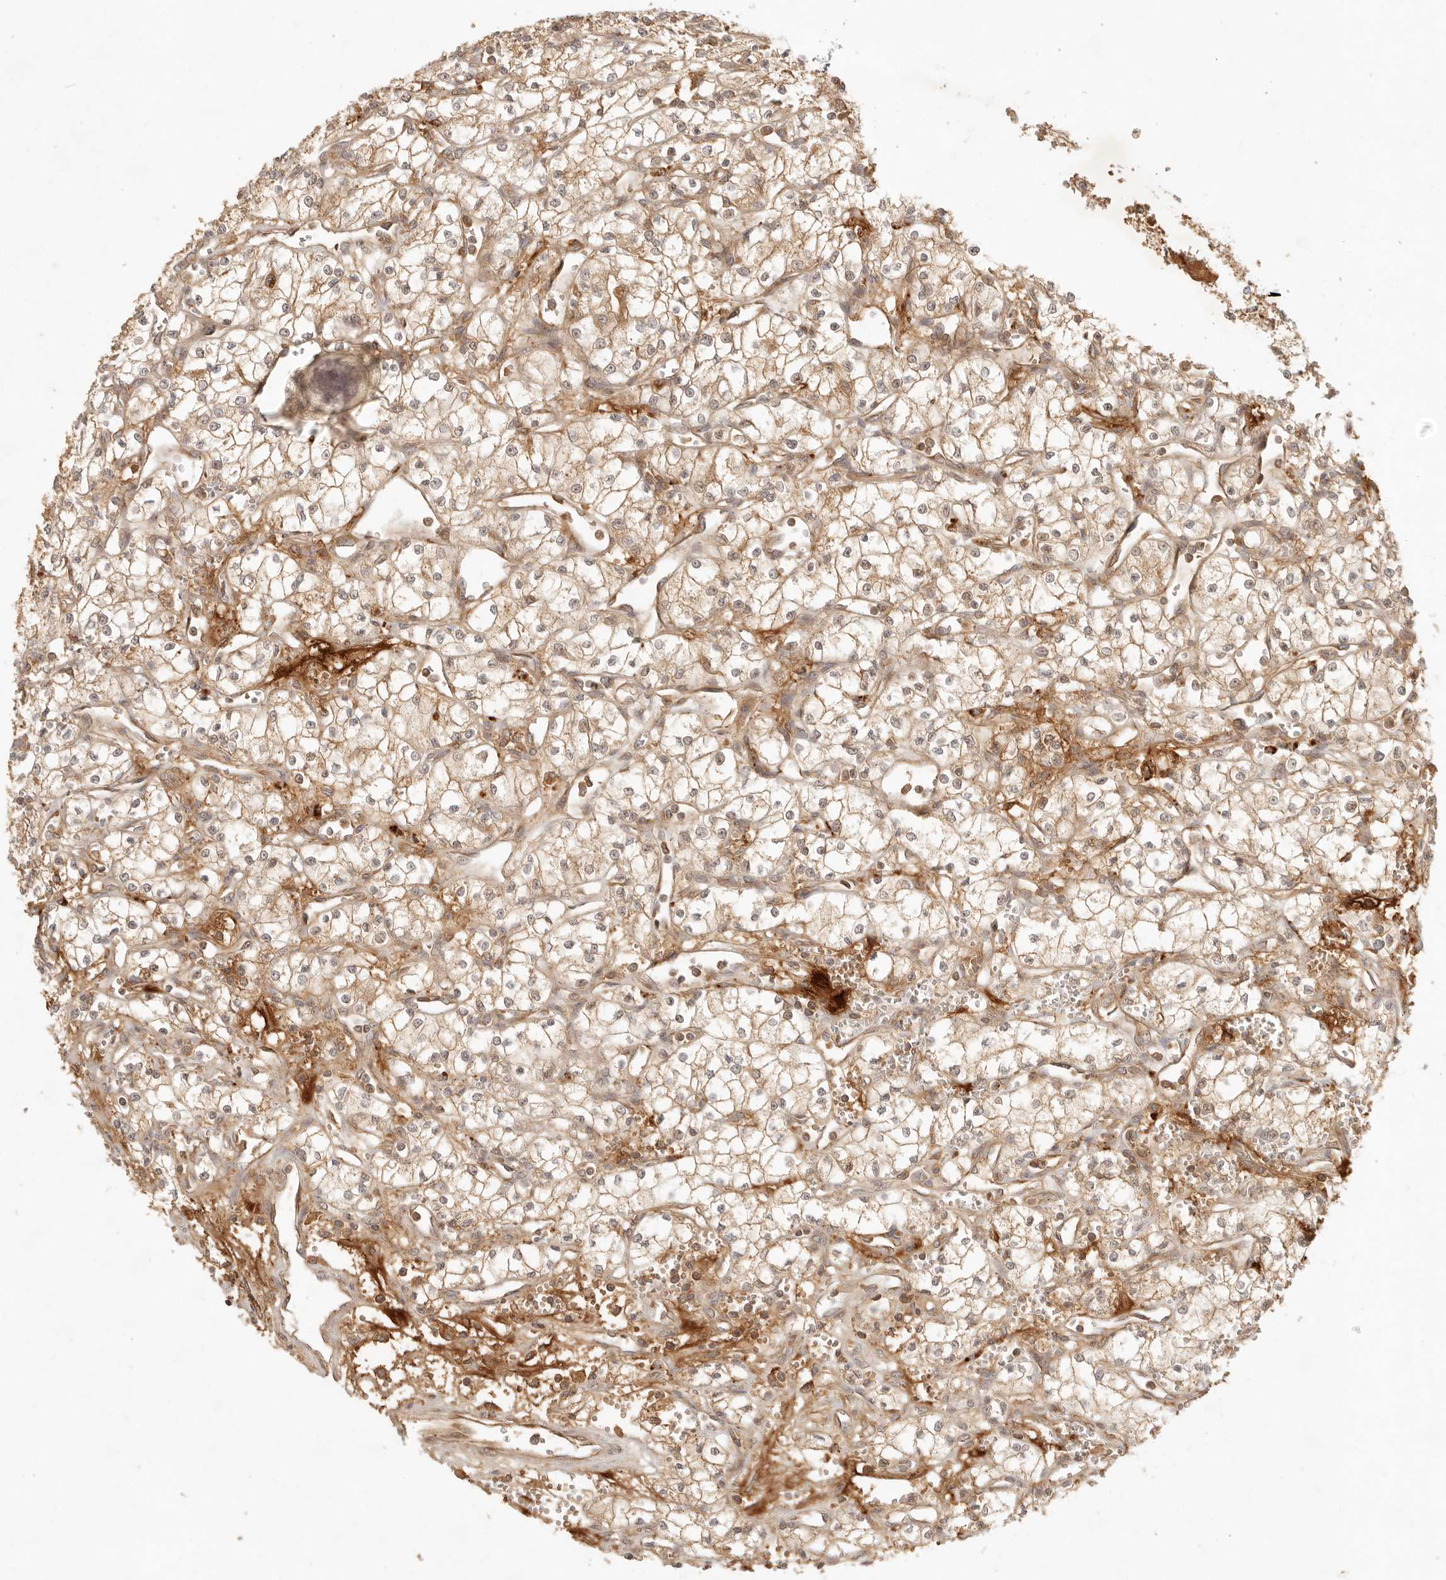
{"staining": {"intensity": "moderate", "quantity": ">75%", "location": "cytoplasmic/membranous"}, "tissue": "renal cancer", "cell_type": "Tumor cells", "image_type": "cancer", "snomed": [{"axis": "morphology", "description": "Adenocarcinoma, NOS"}, {"axis": "topography", "description": "Kidney"}], "caption": "Renal cancer stained with DAB IHC demonstrates medium levels of moderate cytoplasmic/membranous staining in approximately >75% of tumor cells.", "gene": "ANKRD61", "patient": {"sex": "male", "age": 59}}